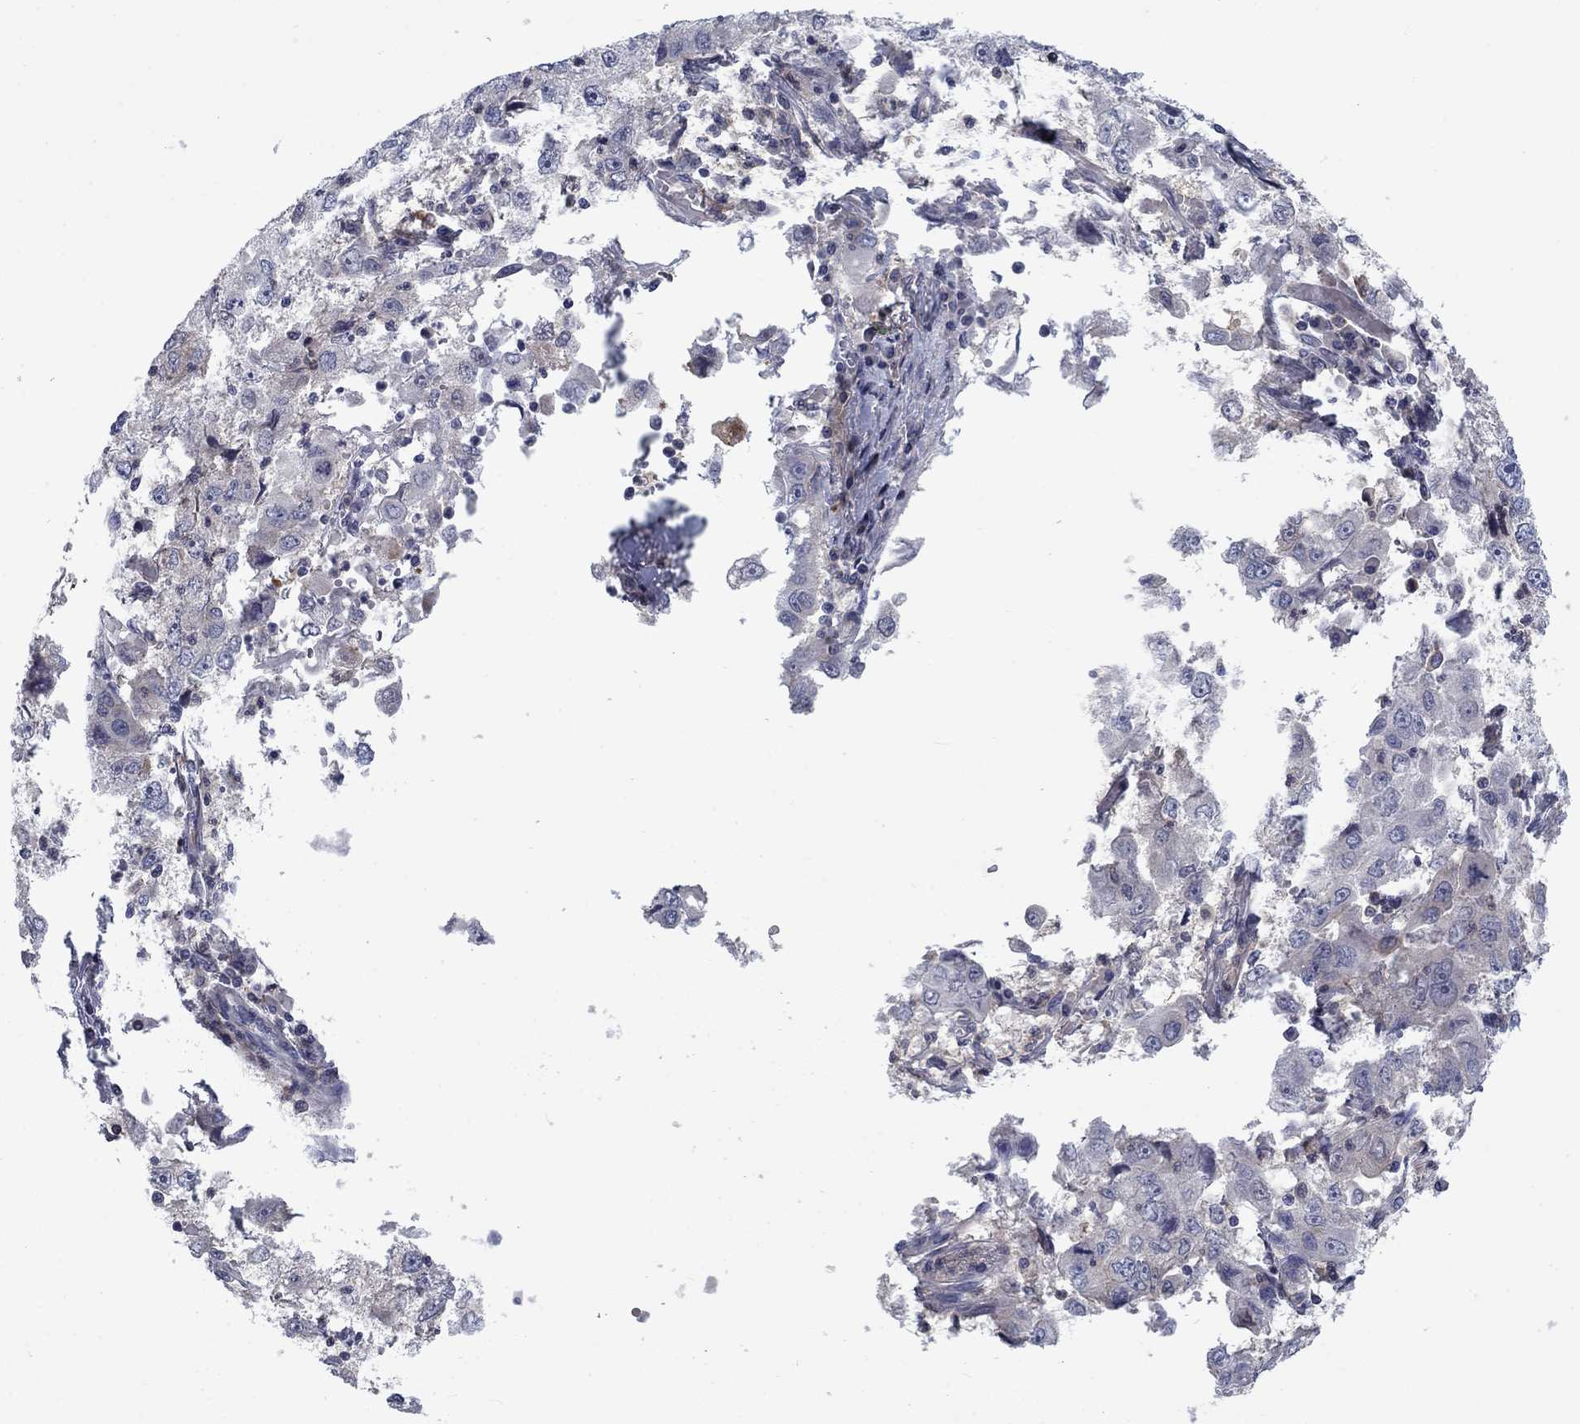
{"staining": {"intensity": "negative", "quantity": "none", "location": "none"}, "tissue": "cervical cancer", "cell_type": "Tumor cells", "image_type": "cancer", "snomed": [{"axis": "morphology", "description": "Squamous cell carcinoma, NOS"}, {"axis": "topography", "description": "Cervix"}], "caption": "Immunohistochemical staining of cervical cancer reveals no significant expression in tumor cells. Nuclei are stained in blue.", "gene": "KIF15", "patient": {"sex": "female", "age": 36}}